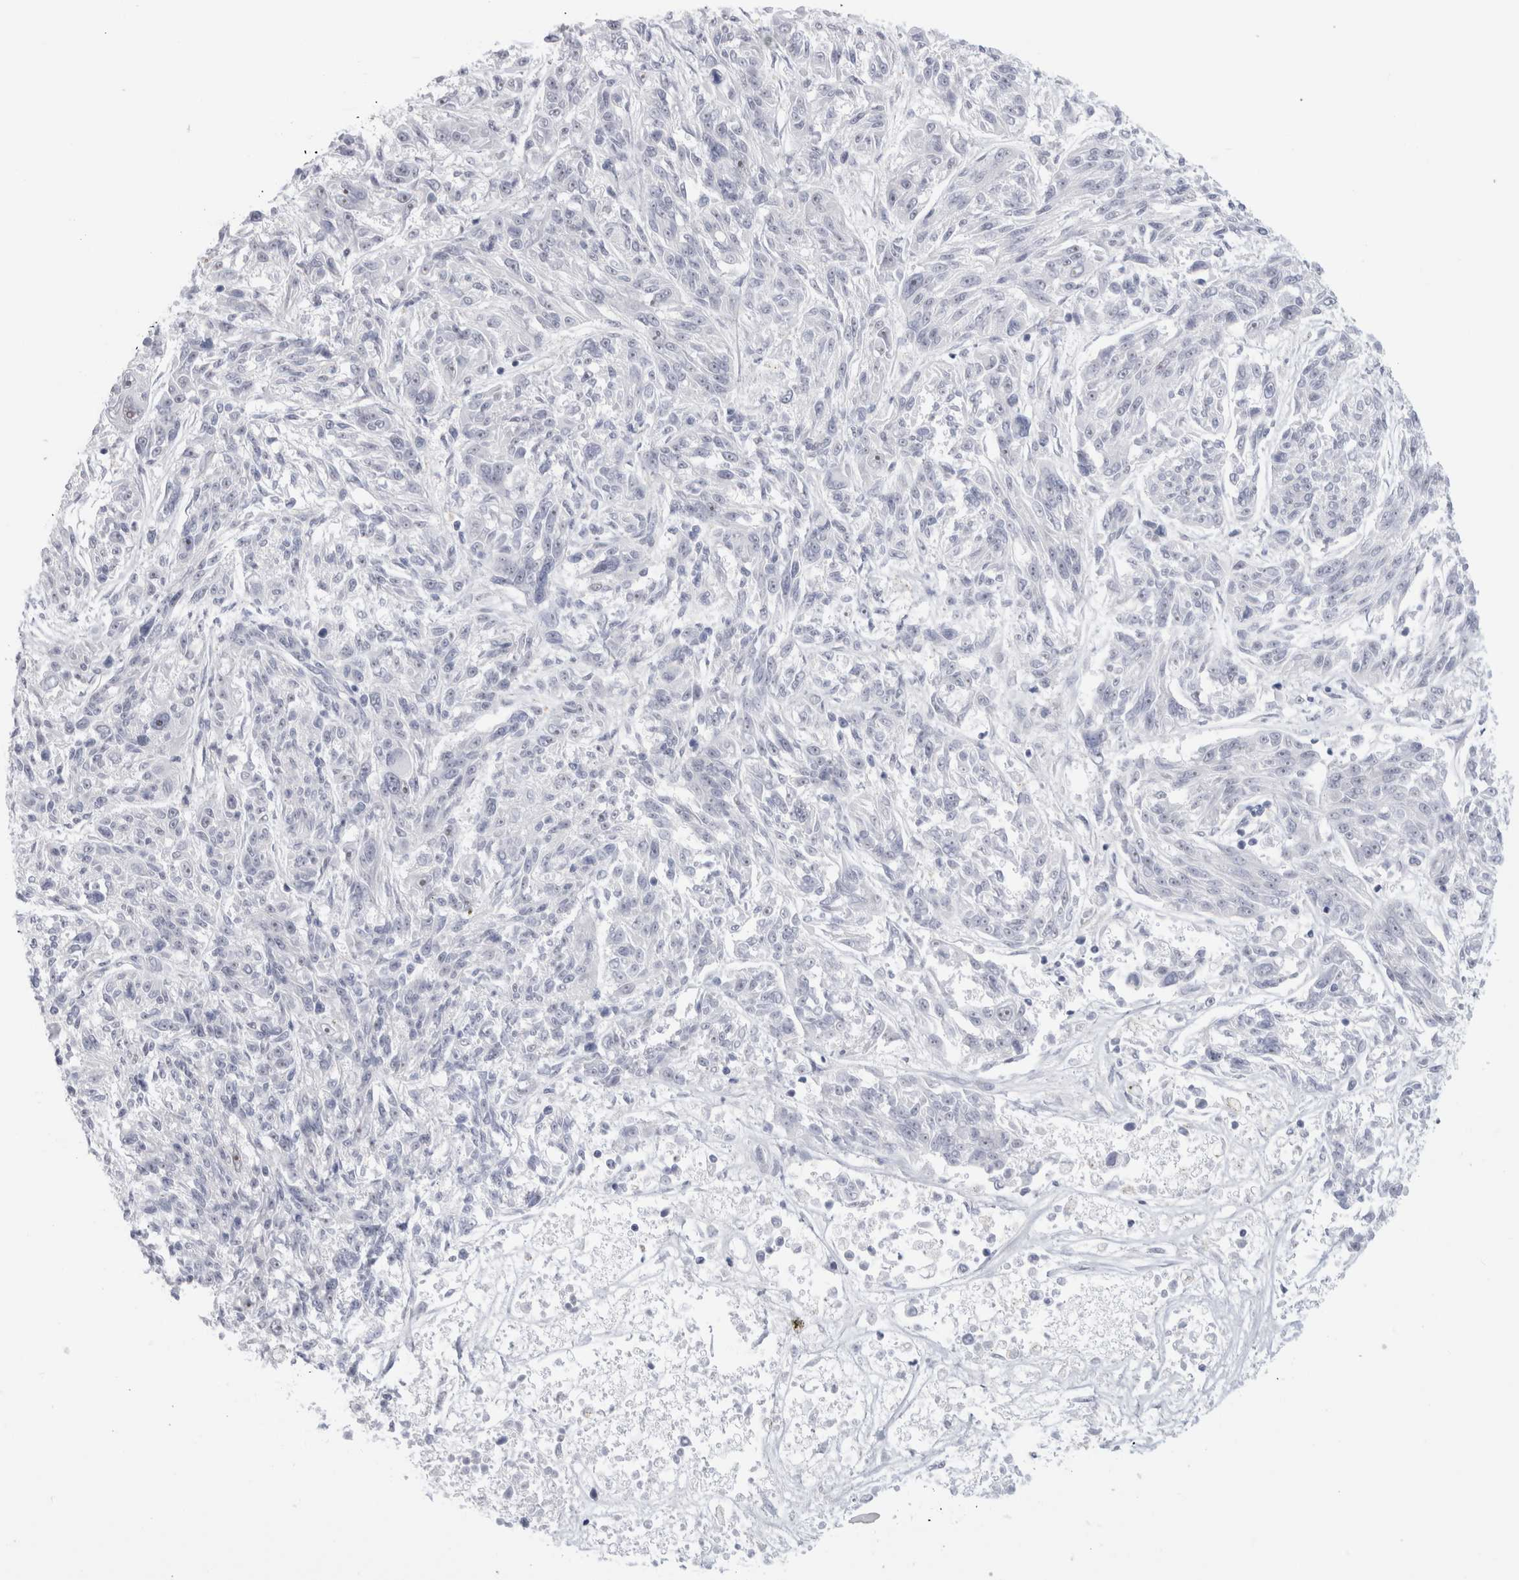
{"staining": {"intensity": "negative", "quantity": "none", "location": "none"}, "tissue": "melanoma", "cell_type": "Tumor cells", "image_type": "cancer", "snomed": [{"axis": "morphology", "description": "Malignant melanoma, NOS"}, {"axis": "topography", "description": "Skin"}], "caption": "An immunohistochemistry image of melanoma is shown. There is no staining in tumor cells of melanoma.", "gene": "ANKMY1", "patient": {"sex": "male", "age": 53}}